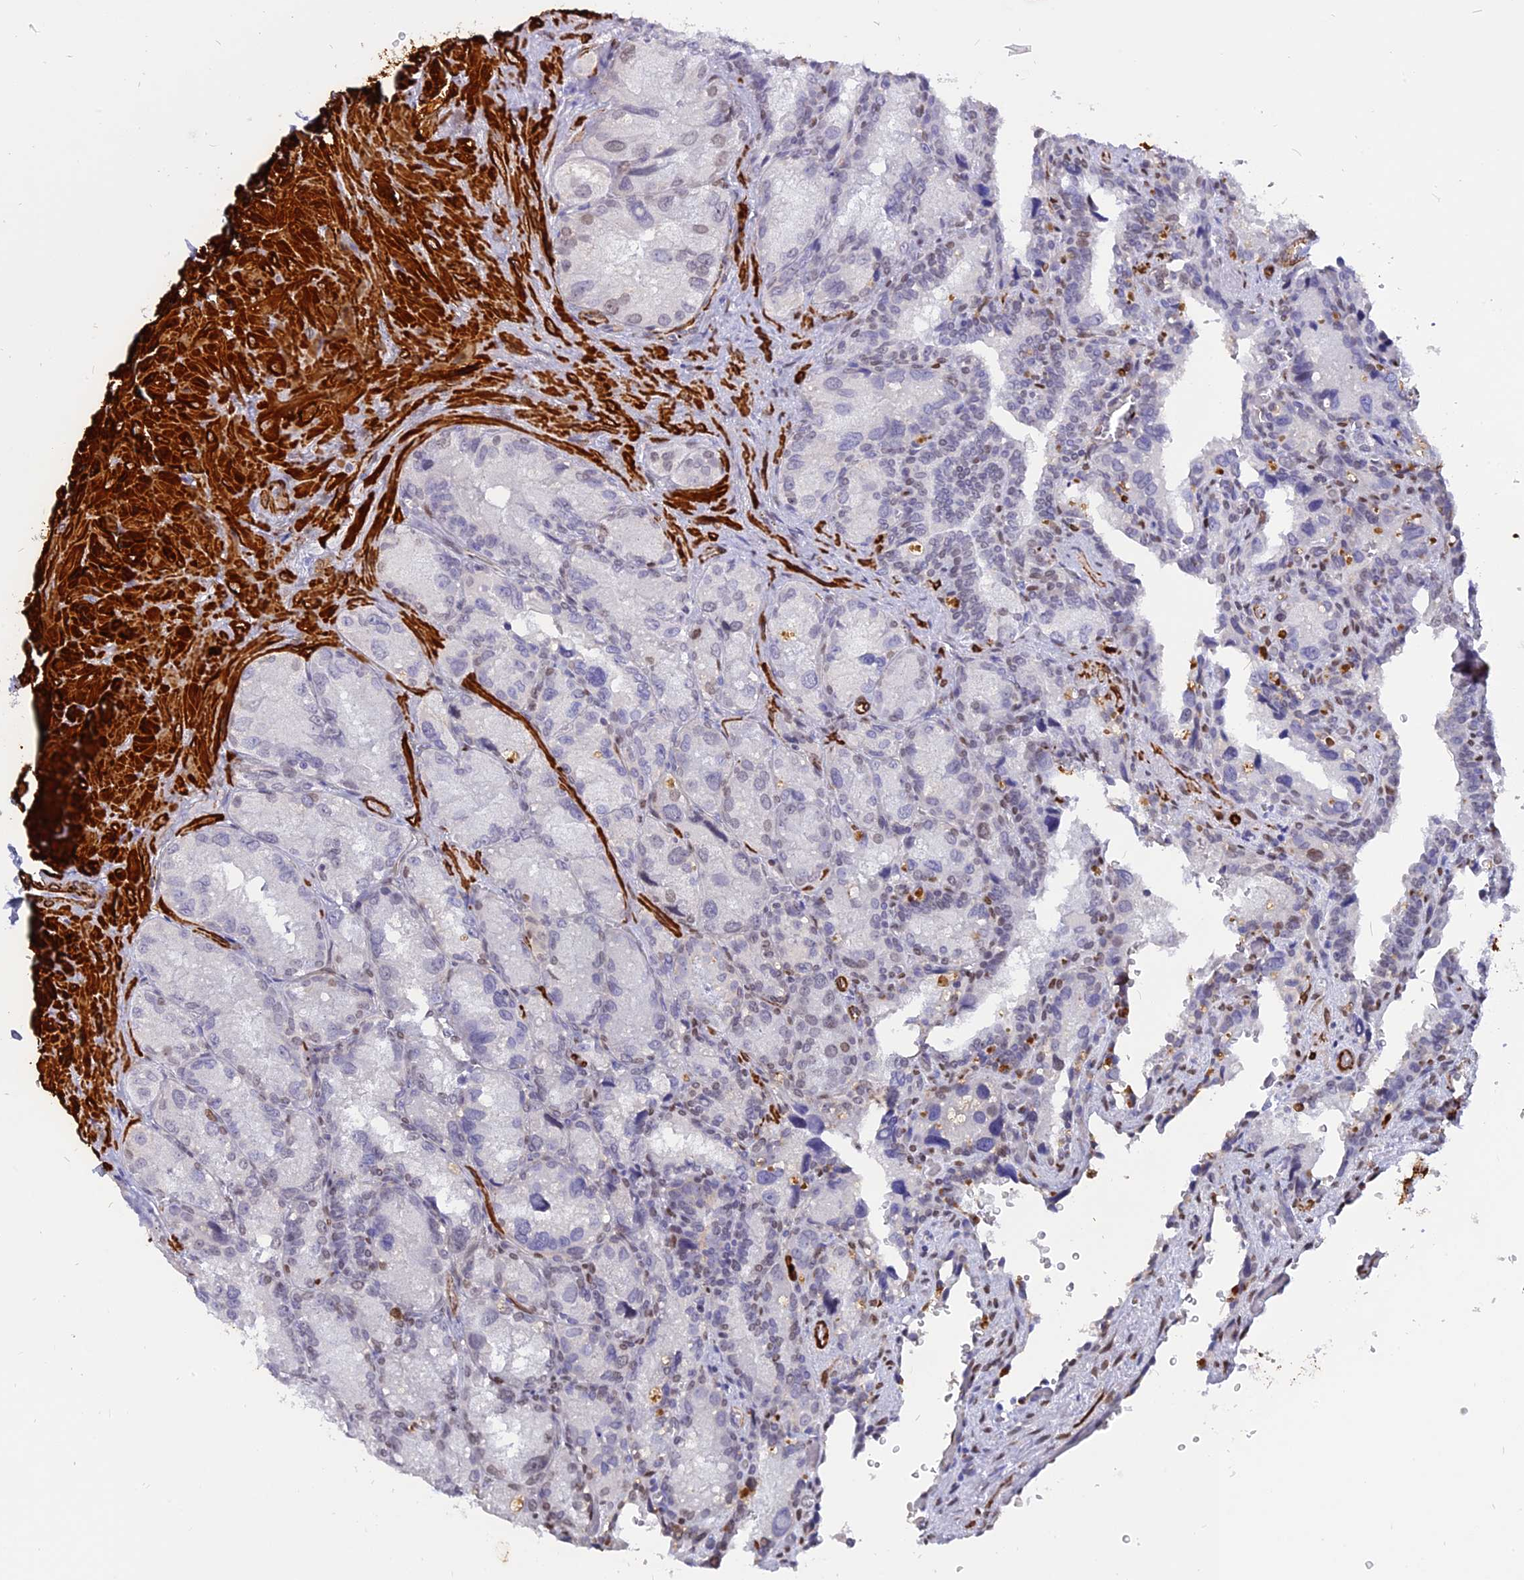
{"staining": {"intensity": "weak", "quantity": "<25%", "location": "nuclear"}, "tissue": "seminal vesicle", "cell_type": "Glandular cells", "image_type": "normal", "snomed": [{"axis": "morphology", "description": "Normal tissue, NOS"}, {"axis": "topography", "description": "Seminal veicle"}], "caption": "Photomicrograph shows no significant protein positivity in glandular cells of normal seminal vesicle. (DAB IHC with hematoxylin counter stain).", "gene": "CENPV", "patient": {"sex": "male", "age": 62}}